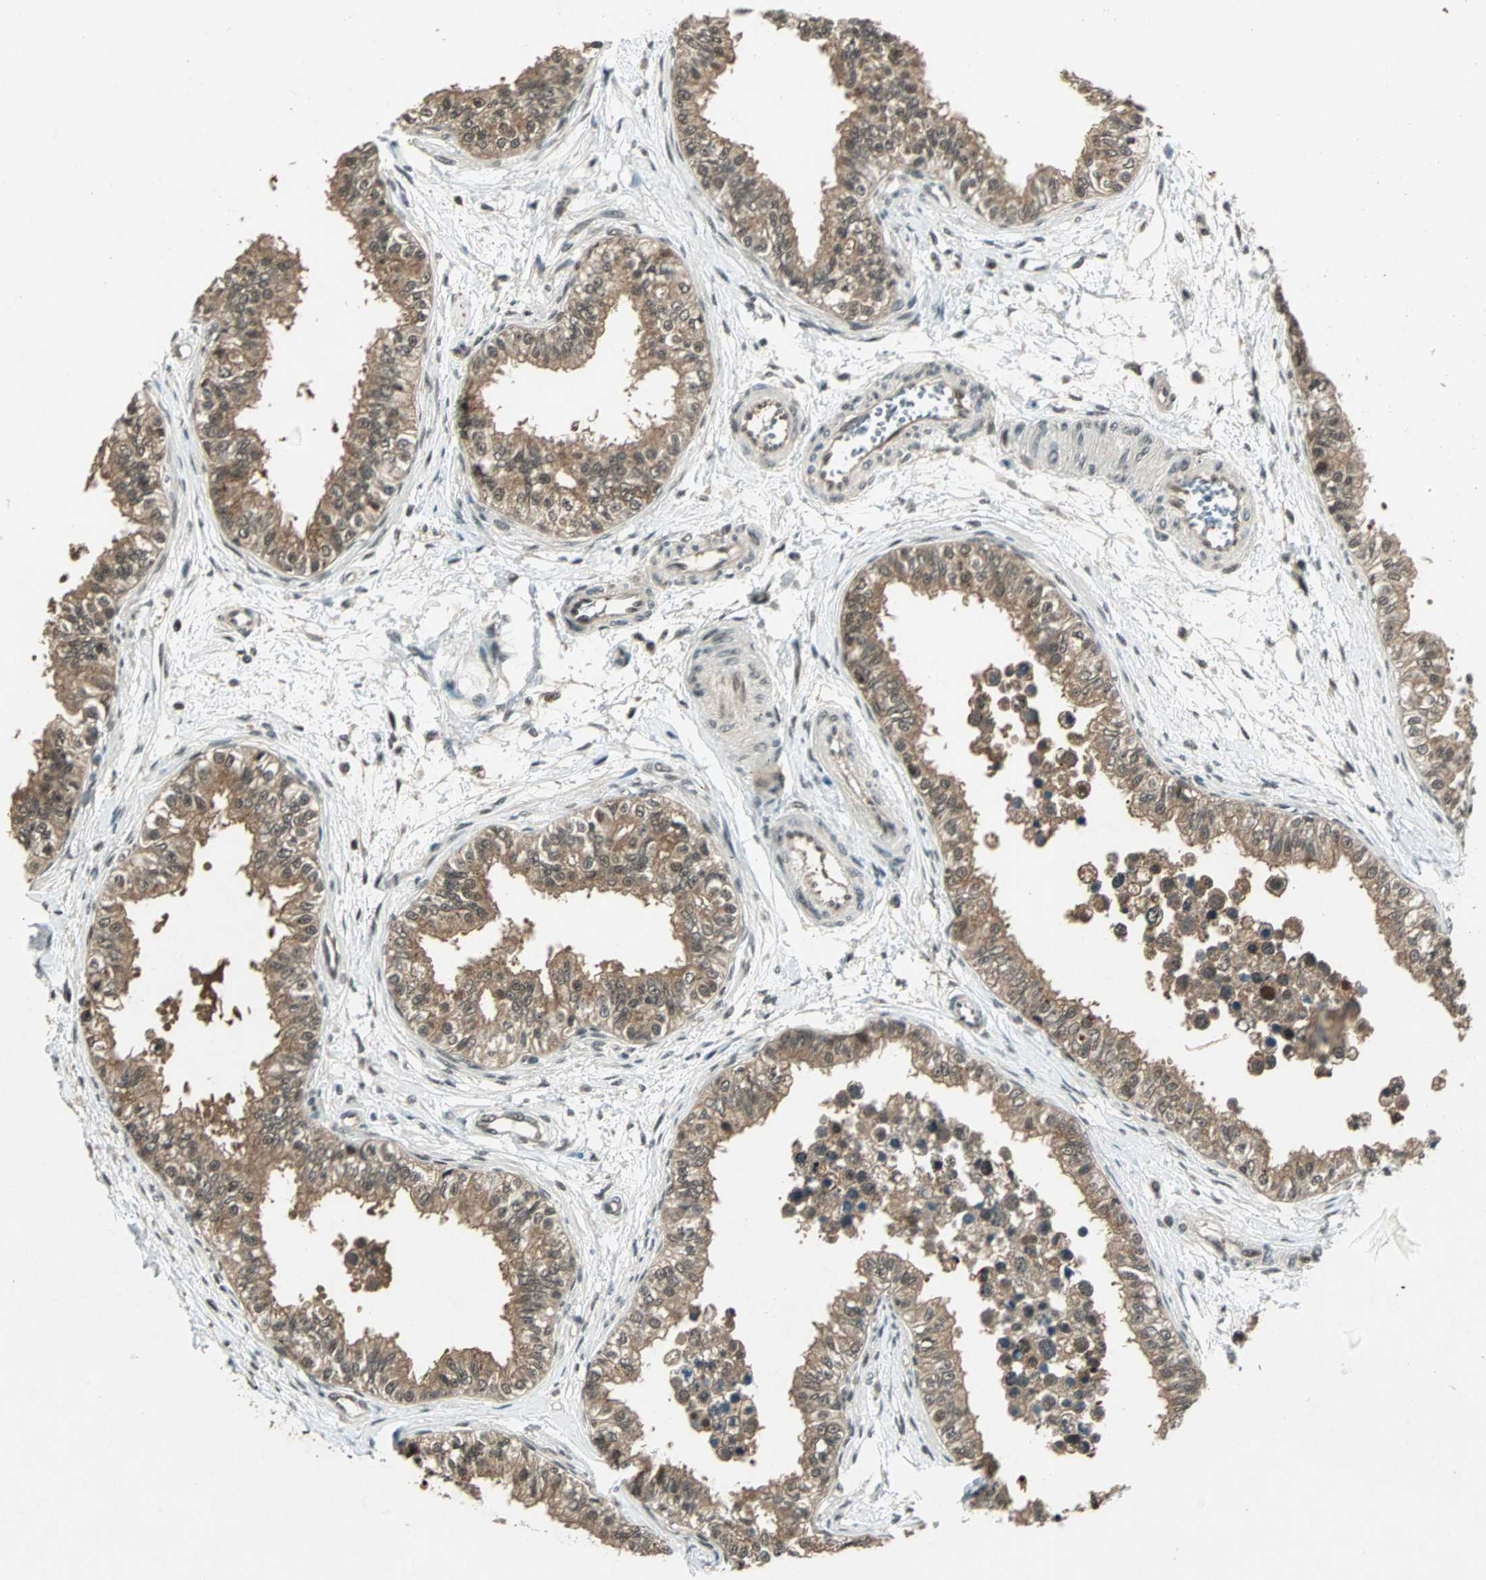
{"staining": {"intensity": "moderate", "quantity": ">75%", "location": "cytoplasmic/membranous"}, "tissue": "epididymis", "cell_type": "Glandular cells", "image_type": "normal", "snomed": [{"axis": "morphology", "description": "Normal tissue, NOS"}, {"axis": "morphology", "description": "Adenocarcinoma, metastatic, NOS"}, {"axis": "topography", "description": "Testis"}, {"axis": "topography", "description": "Epididymis"}], "caption": "Immunohistochemistry (DAB (3,3'-diaminobenzidine)) staining of unremarkable epididymis exhibits moderate cytoplasmic/membranous protein staining in approximately >75% of glandular cells.", "gene": "ZNF701", "patient": {"sex": "male", "age": 26}}